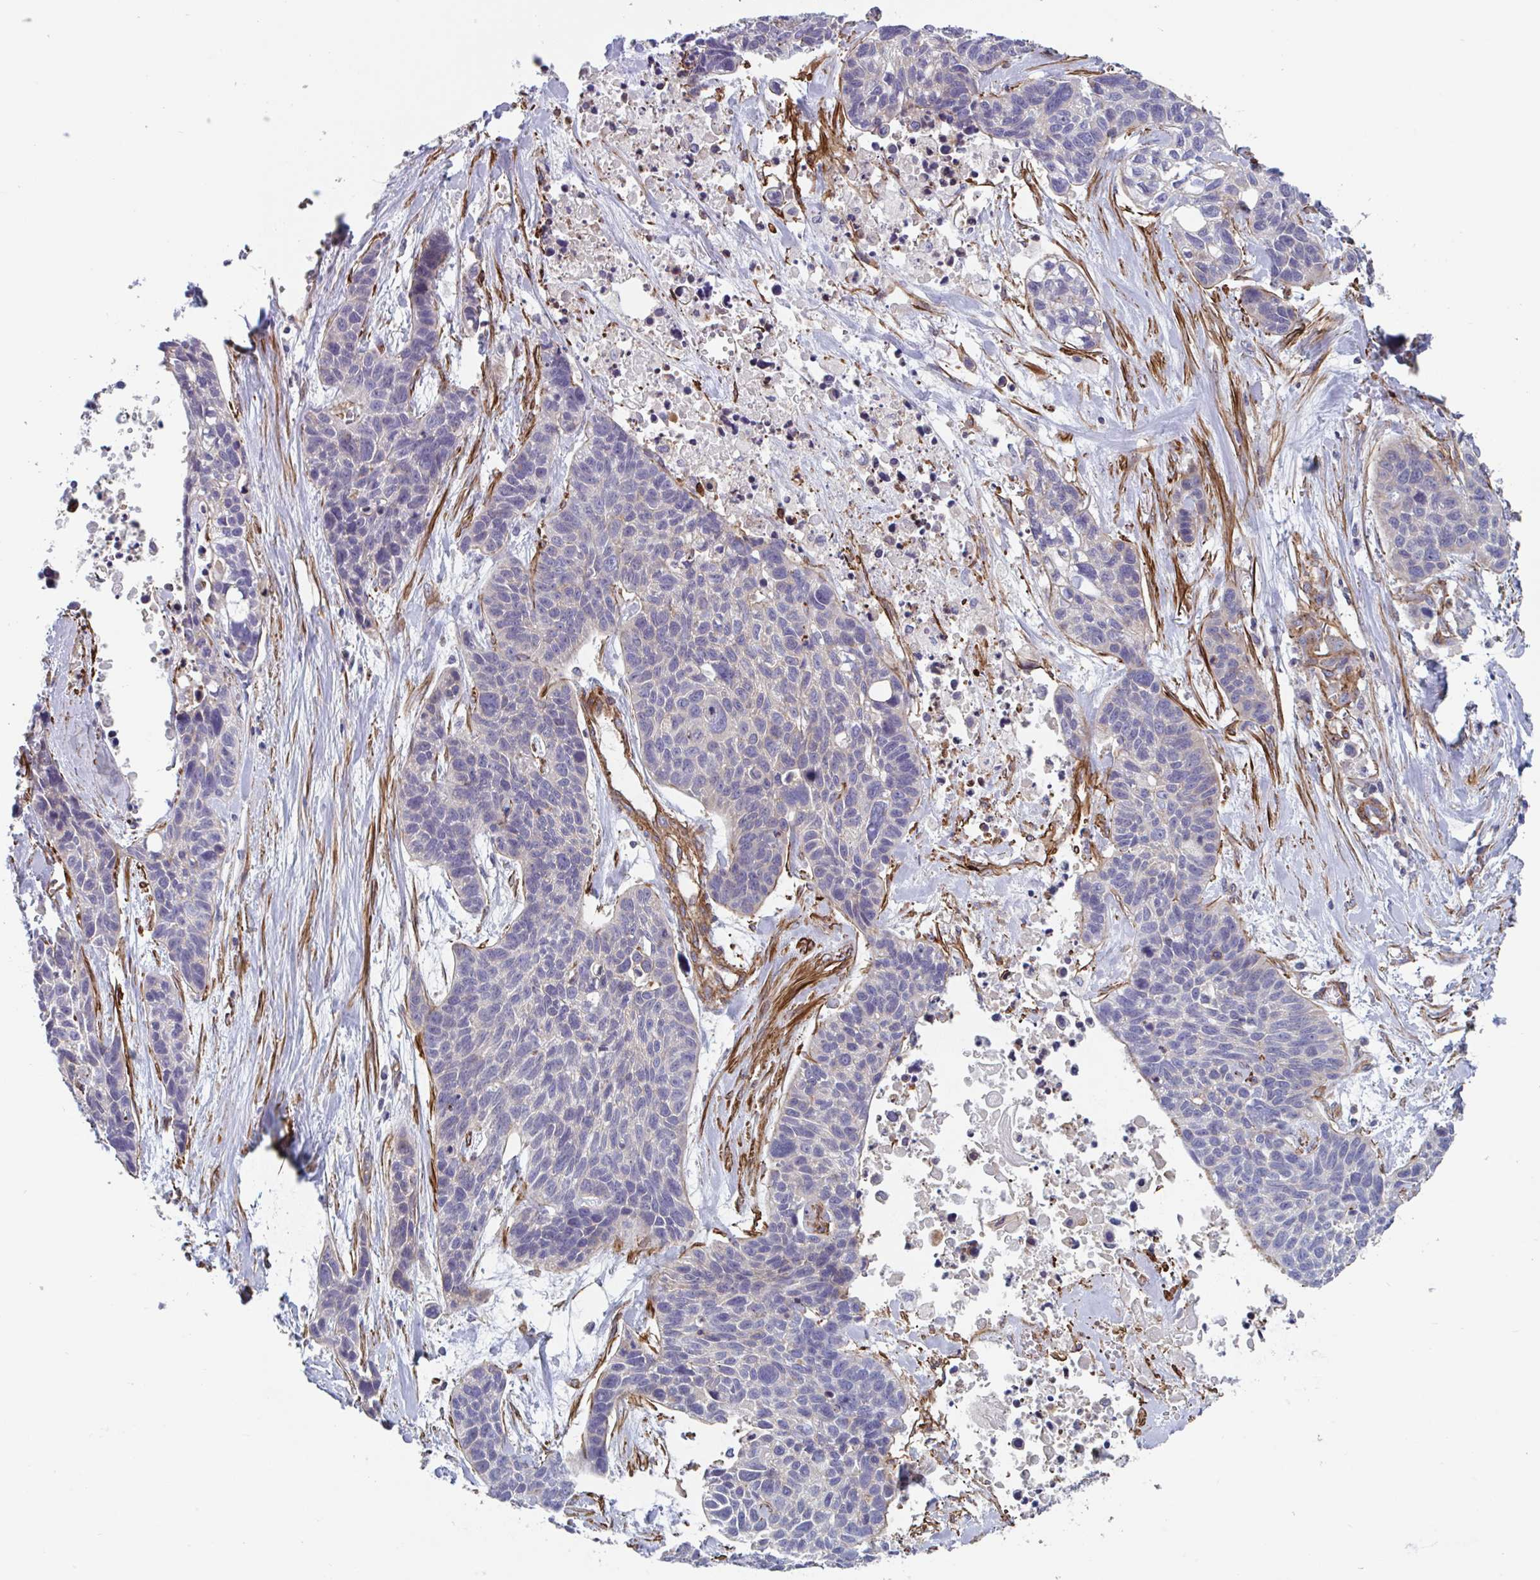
{"staining": {"intensity": "negative", "quantity": "none", "location": "none"}, "tissue": "lung cancer", "cell_type": "Tumor cells", "image_type": "cancer", "snomed": [{"axis": "morphology", "description": "Squamous cell carcinoma, NOS"}, {"axis": "topography", "description": "Lung"}], "caption": "Immunohistochemistry (IHC) histopathology image of neoplastic tissue: human squamous cell carcinoma (lung) stained with DAB (3,3'-diaminobenzidine) reveals no significant protein positivity in tumor cells.", "gene": "SHISA7", "patient": {"sex": "male", "age": 62}}